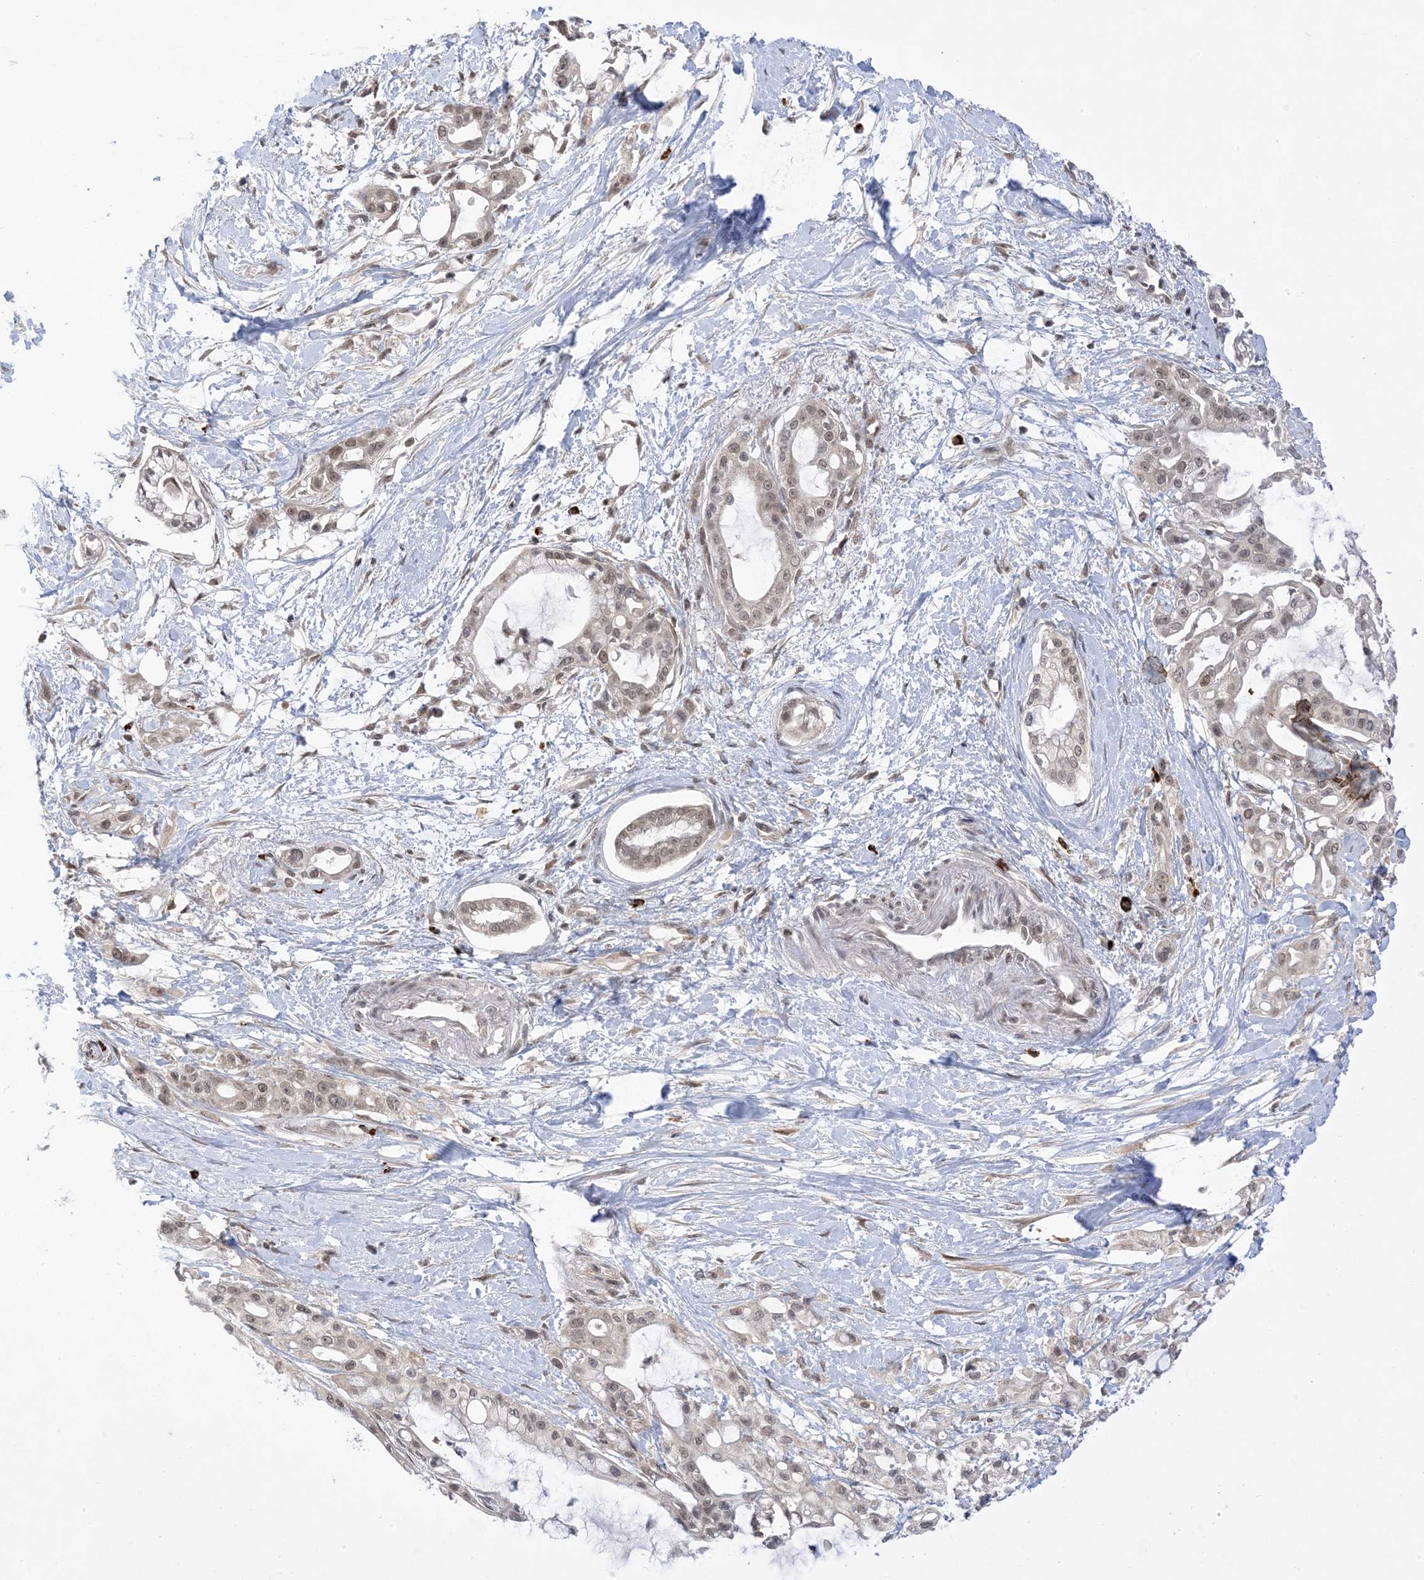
{"staining": {"intensity": "weak", "quantity": "25%-75%", "location": "nuclear"}, "tissue": "pancreatic cancer", "cell_type": "Tumor cells", "image_type": "cancer", "snomed": [{"axis": "morphology", "description": "Adenocarcinoma, NOS"}, {"axis": "topography", "description": "Pancreas"}], "caption": "Approximately 25%-75% of tumor cells in pancreatic cancer (adenocarcinoma) reveal weak nuclear protein positivity as visualized by brown immunohistochemical staining.", "gene": "RANBP9", "patient": {"sex": "male", "age": 68}}